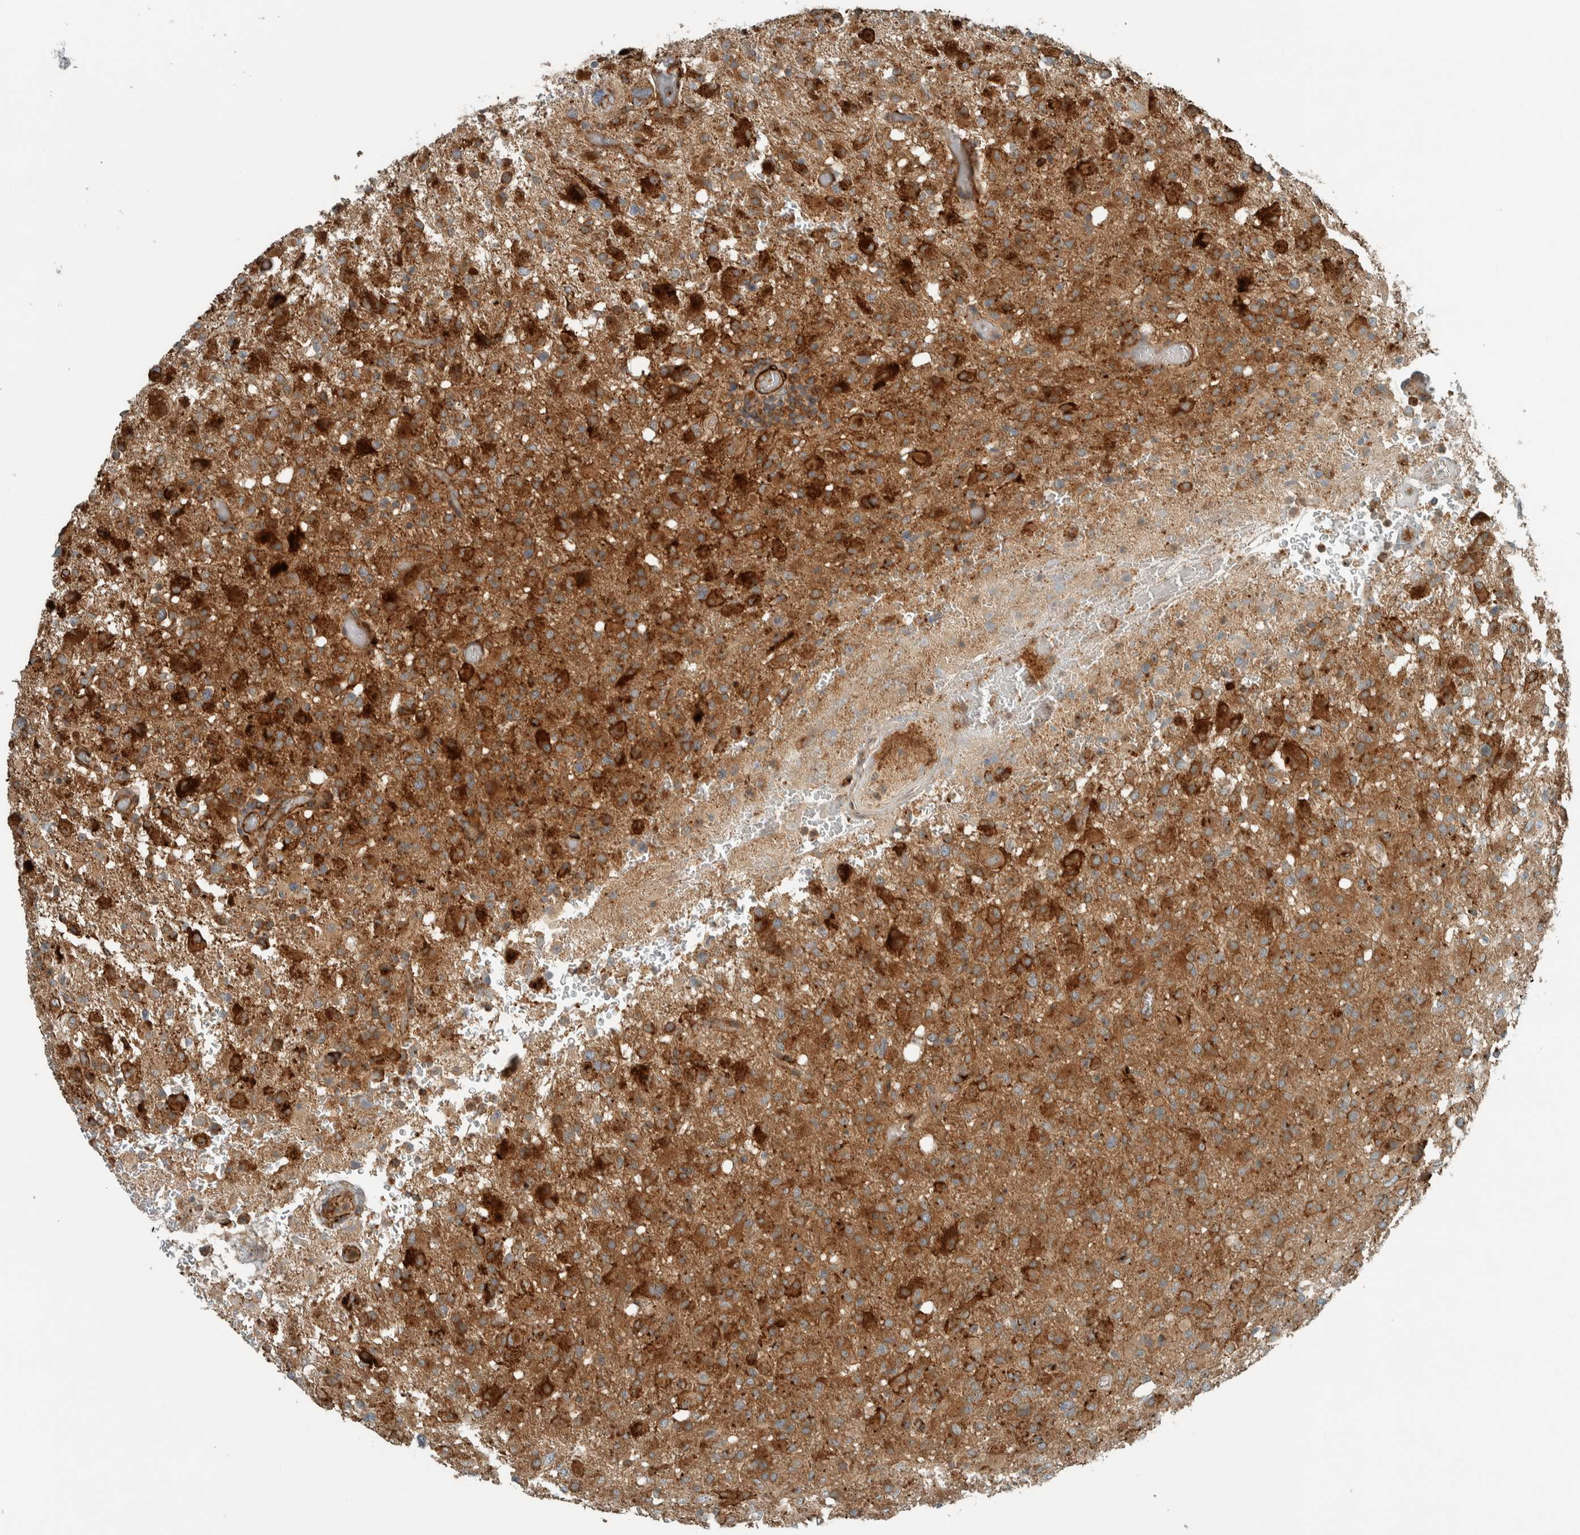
{"staining": {"intensity": "strong", "quantity": ">75%", "location": "cytoplasmic/membranous"}, "tissue": "glioma", "cell_type": "Tumor cells", "image_type": "cancer", "snomed": [{"axis": "morphology", "description": "Glioma, malignant, High grade"}, {"axis": "topography", "description": "Brain"}], "caption": "There is high levels of strong cytoplasmic/membranous positivity in tumor cells of glioma, as demonstrated by immunohistochemical staining (brown color).", "gene": "EXOC7", "patient": {"sex": "female", "age": 57}}